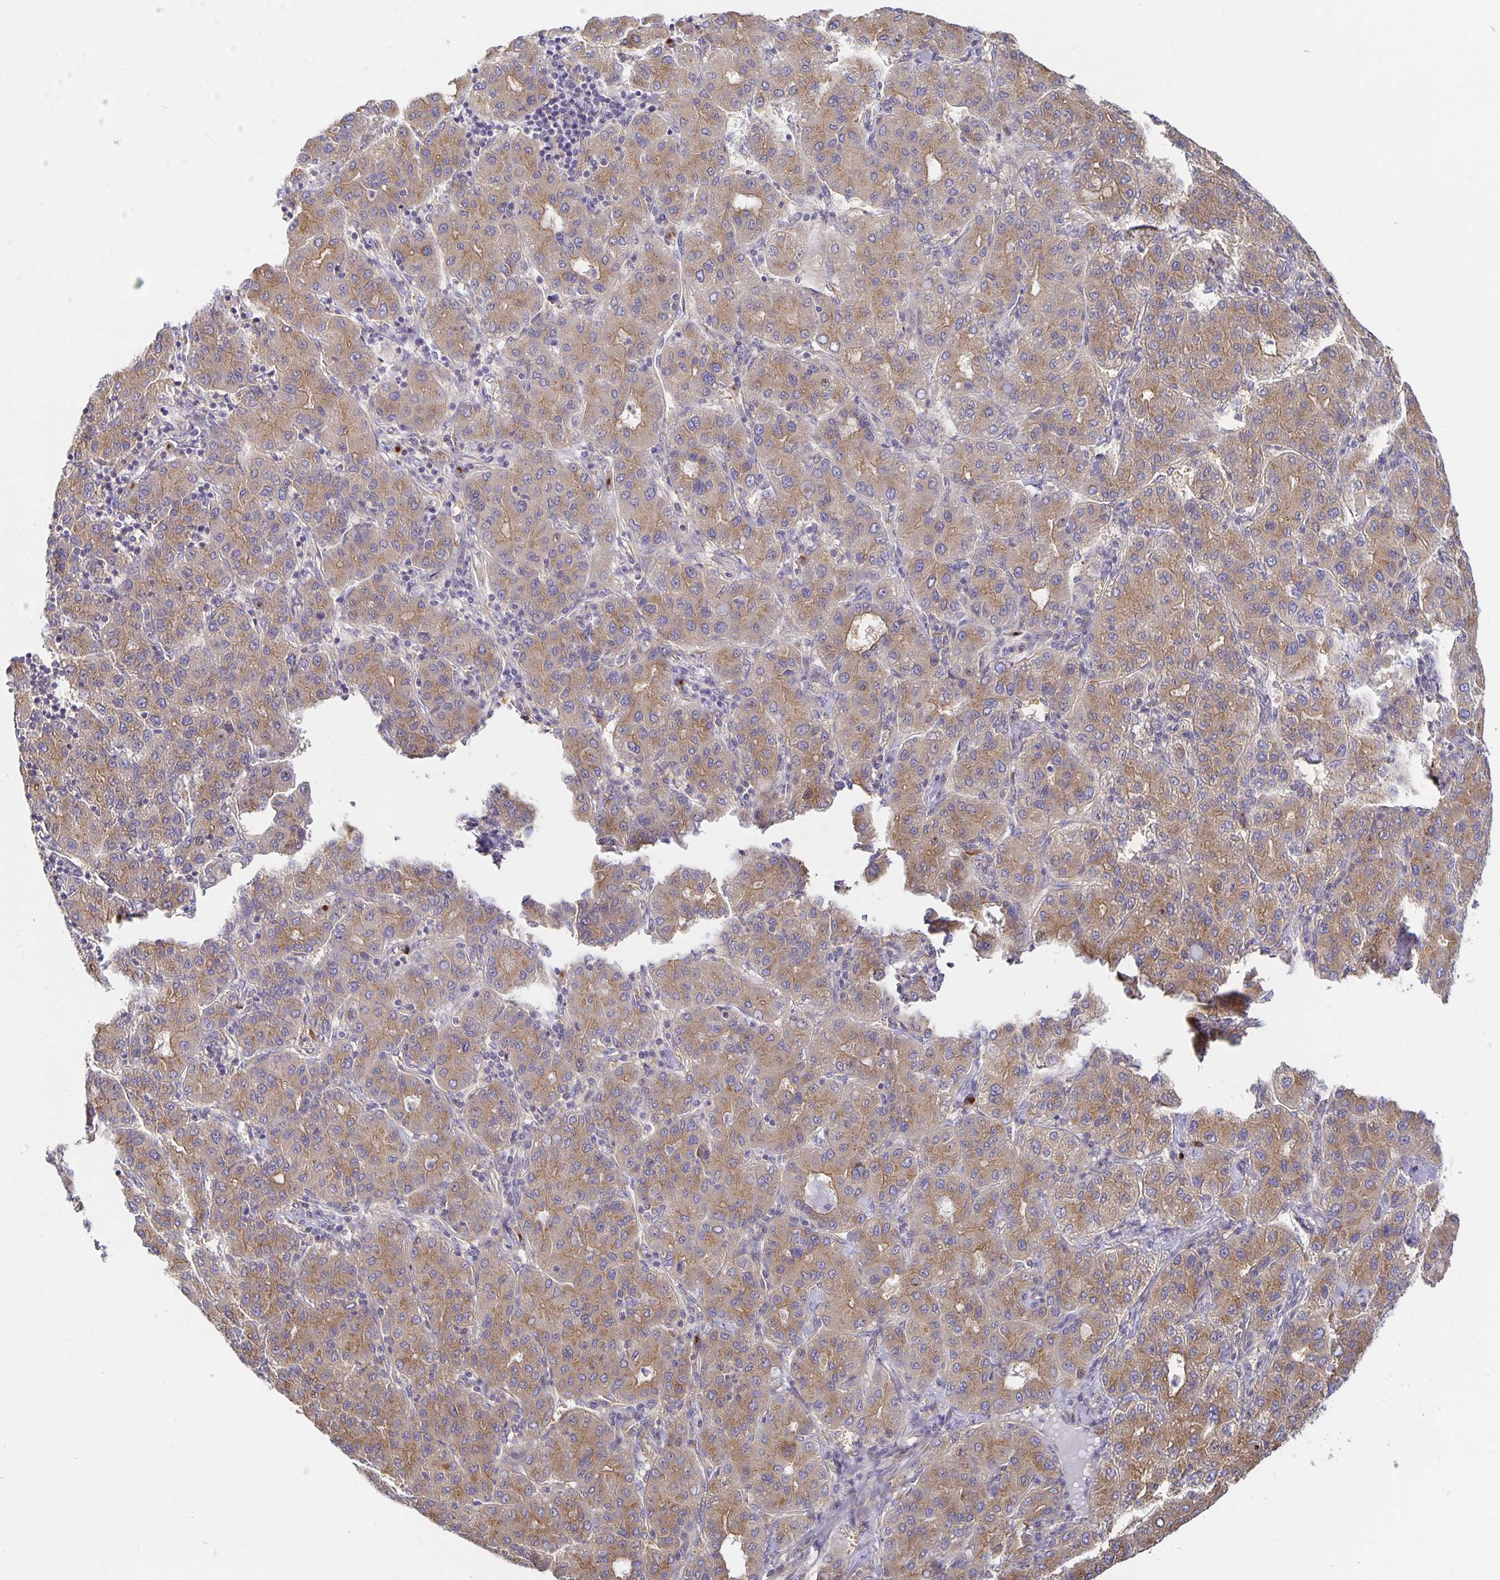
{"staining": {"intensity": "weak", "quantity": ">75%", "location": "cytoplasmic/membranous"}, "tissue": "liver cancer", "cell_type": "Tumor cells", "image_type": "cancer", "snomed": [{"axis": "morphology", "description": "Carcinoma, Hepatocellular, NOS"}, {"axis": "topography", "description": "Liver"}], "caption": "Immunohistochemical staining of hepatocellular carcinoma (liver) displays weak cytoplasmic/membranous protein expression in approximately >75% of tumor cells.", "gene": "USO1", "patient": {"sex": "male", "age": 65}}